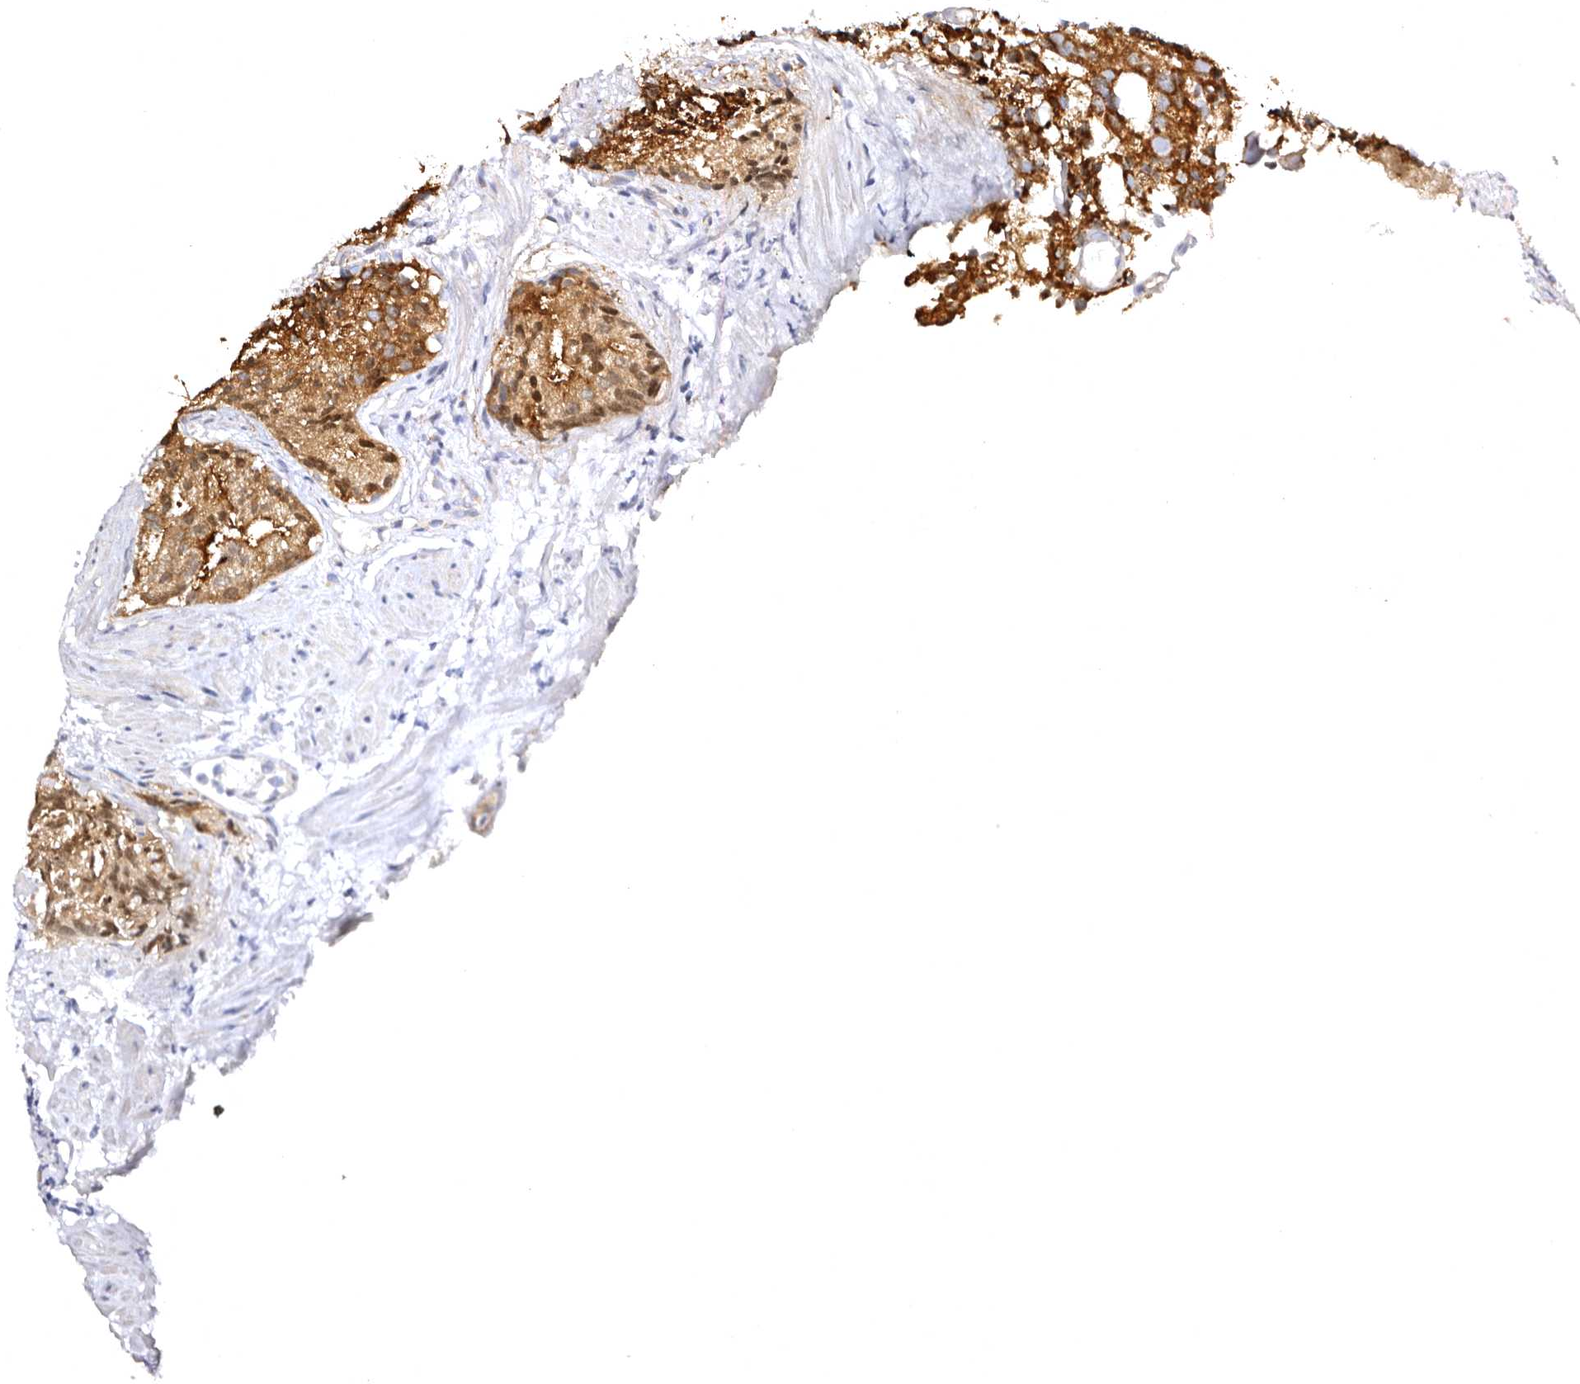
{"staining": {"intensity": "moderate", "quantity": ">75%", "location": "cytoplasmic/membranous"}, "tissue": "prostate cancer", "cell_type": "Tumor cells", "image_type": "cancer", "snomed": [{"axis": "morphology", "description": "Adenocarcinoma, Low grade"}, {"axis": "topography", "description": "Prostate"}], "caption": "Immunohistochemistry (DAB (3,3'-diaminobenzidine)) staining of human low-grade adenocarcinoma (prostate) reveals moderate cytoplasmic/membranous protein staining in approximately >75% of tumor cells. (IHC, brightfield microscopy, high magnification).", "gene": "BAIAP2L1", "patient": {"sex": "male", "age": 88}}